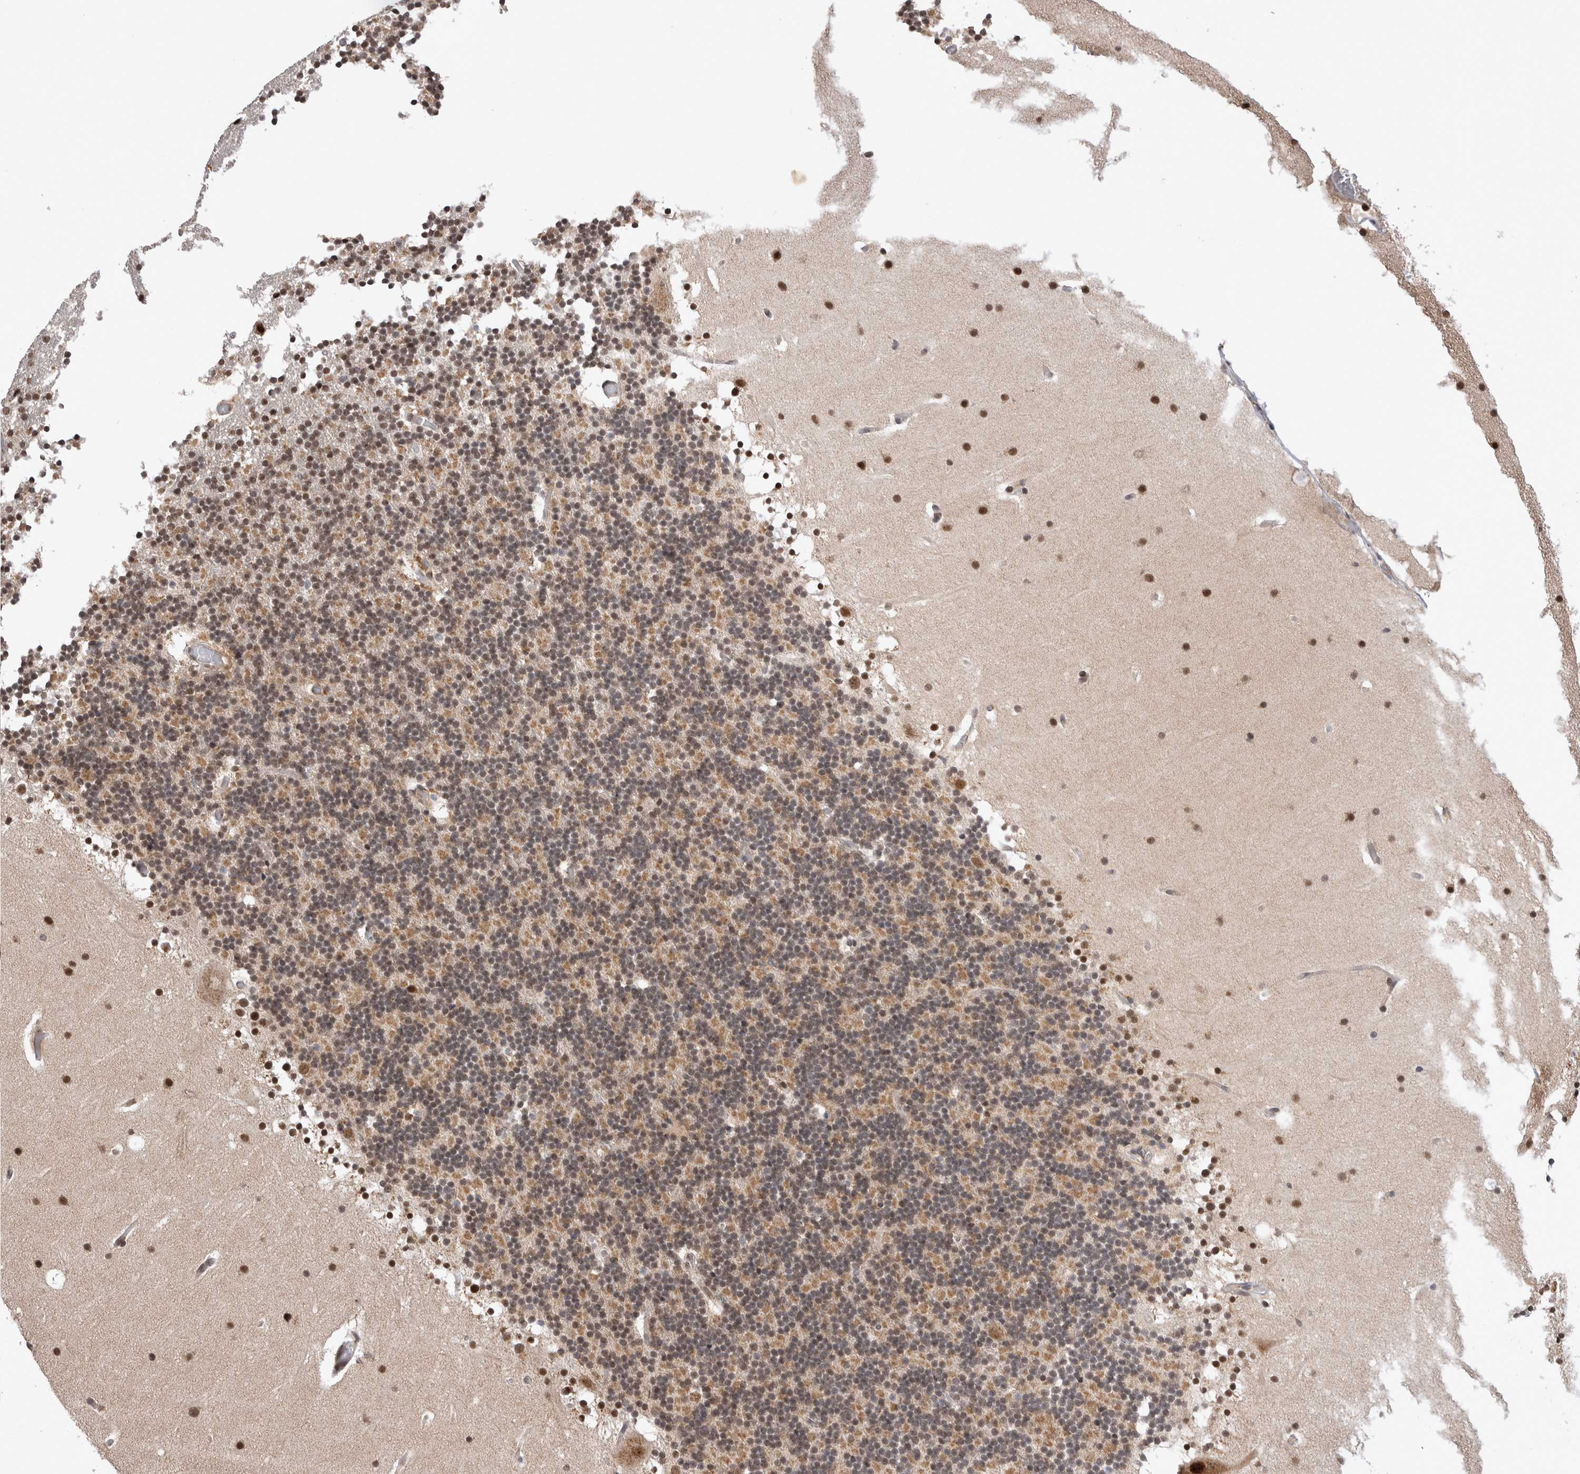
{"staining": {"intensity": "moderate", "quantity": ">75%", "location": "cytoplasmic/membranous,nuclear"}, "tissue": "cerebellum", "cell_type": "Cells in granular layer", "image_type": "normal", "snomed": [{"axis": "morphology", "description": "Normal tissue, NOS"}, {"axis": "topography", "description": "Cerebellum"}], "caption": "DAB immunohistochemical staining of benign cerebellum demonstrates moderate cytoplasmic/membranous,nuclear protein expression in about >75% of cells in granular layer.", "gene": "TMEM65", "patient": {"sex": "male", "age": 57}}